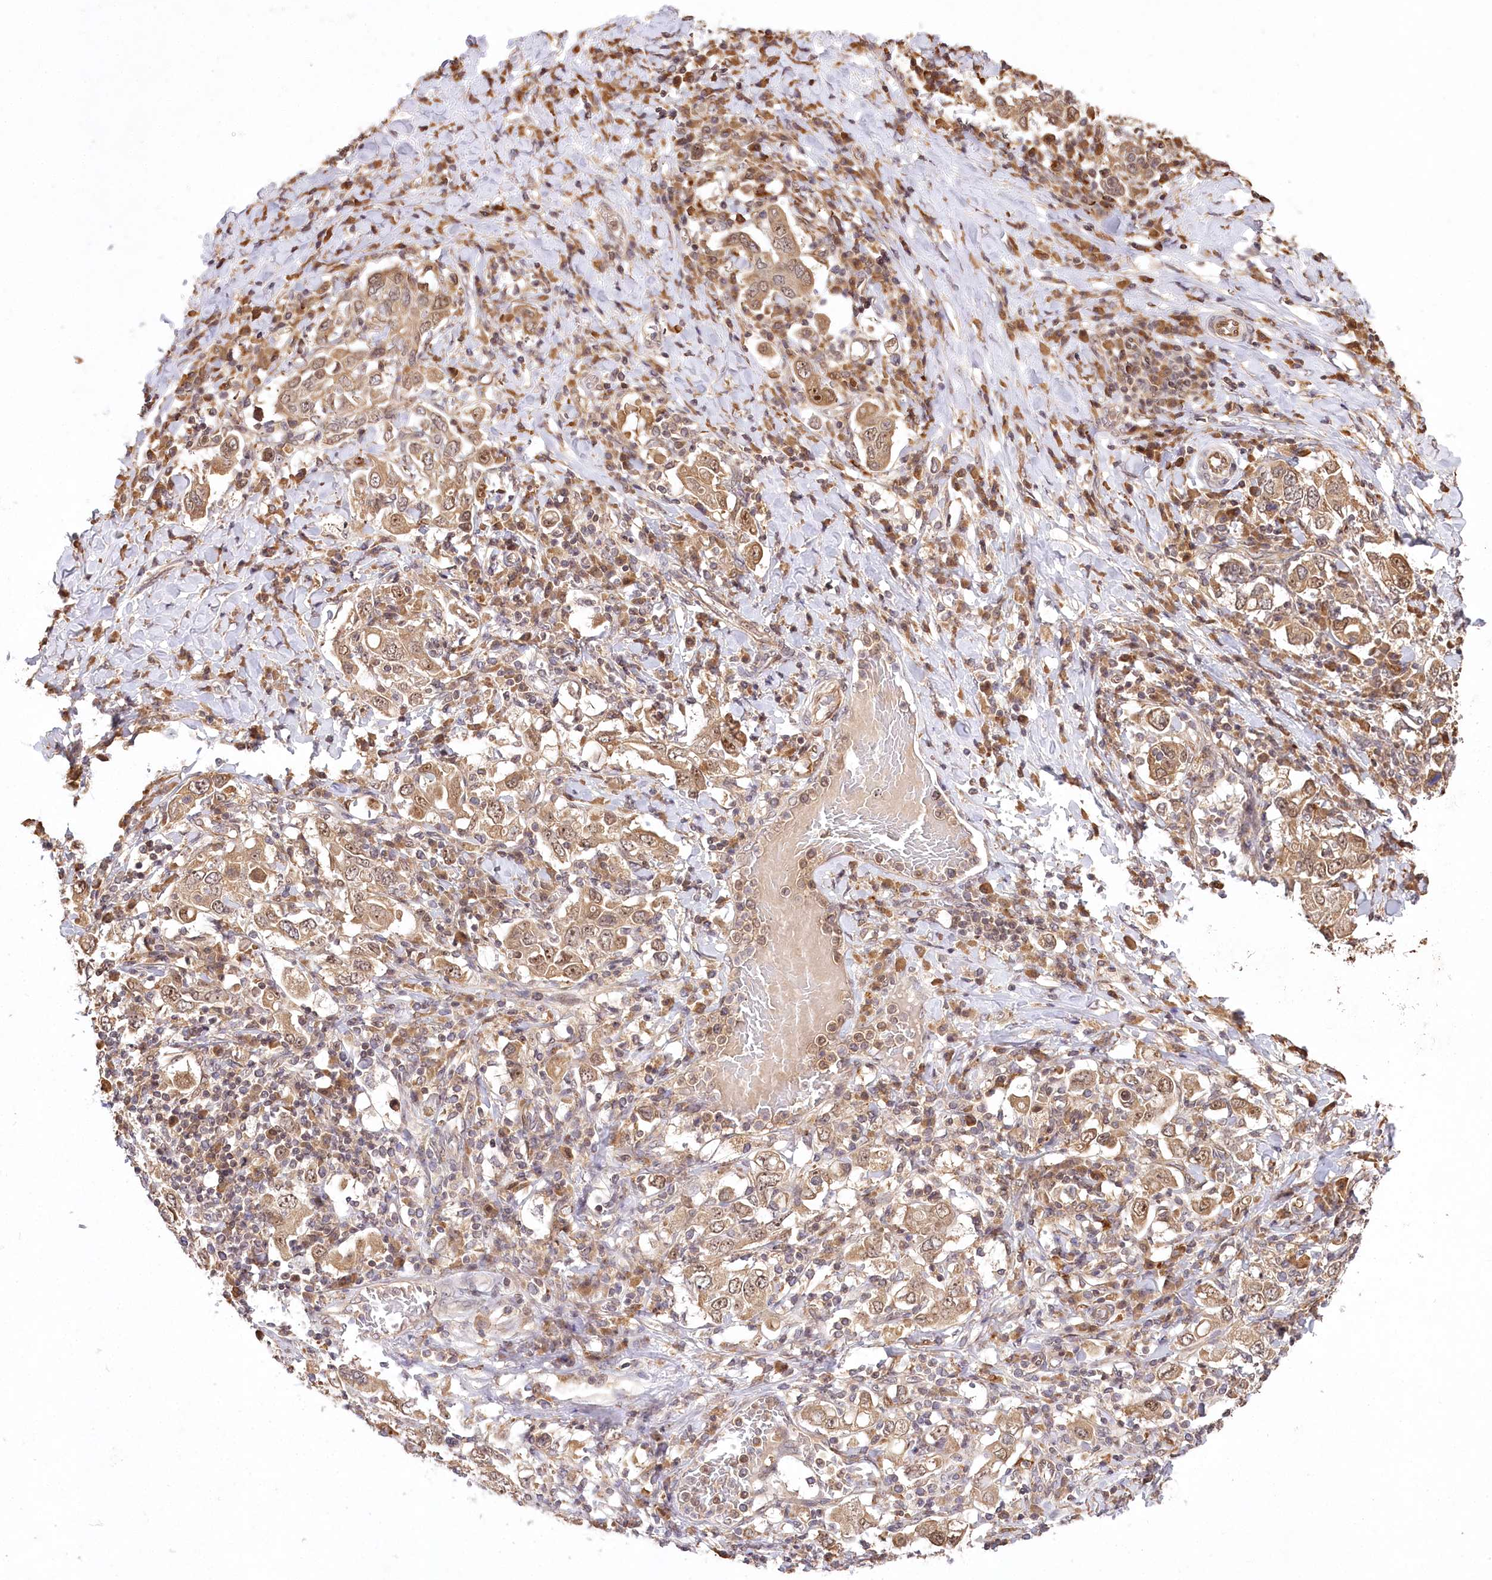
{"staining": {"intensity": "moderate", "quantity": ">75%", "location": "cytoplasmic/membranous,nuclear"}, "tissue": "stomach cancer", "cell_type": "Tumor cells", "image_type": "cancer", "snomed": [{"axis": "morphology", "description": "Adenocarcinoma, NOS"}, {"axis": "topography", "description": "Stomach, upper"}], "caption": "Adenocarcinoma (stomach) tissue demonstrates moderate cytoplasmic/membranous and nuclear staining in approximately >75% of tumor cells", "gene": "SERGEF", "patient": {"sex": "male", "age": 62}}